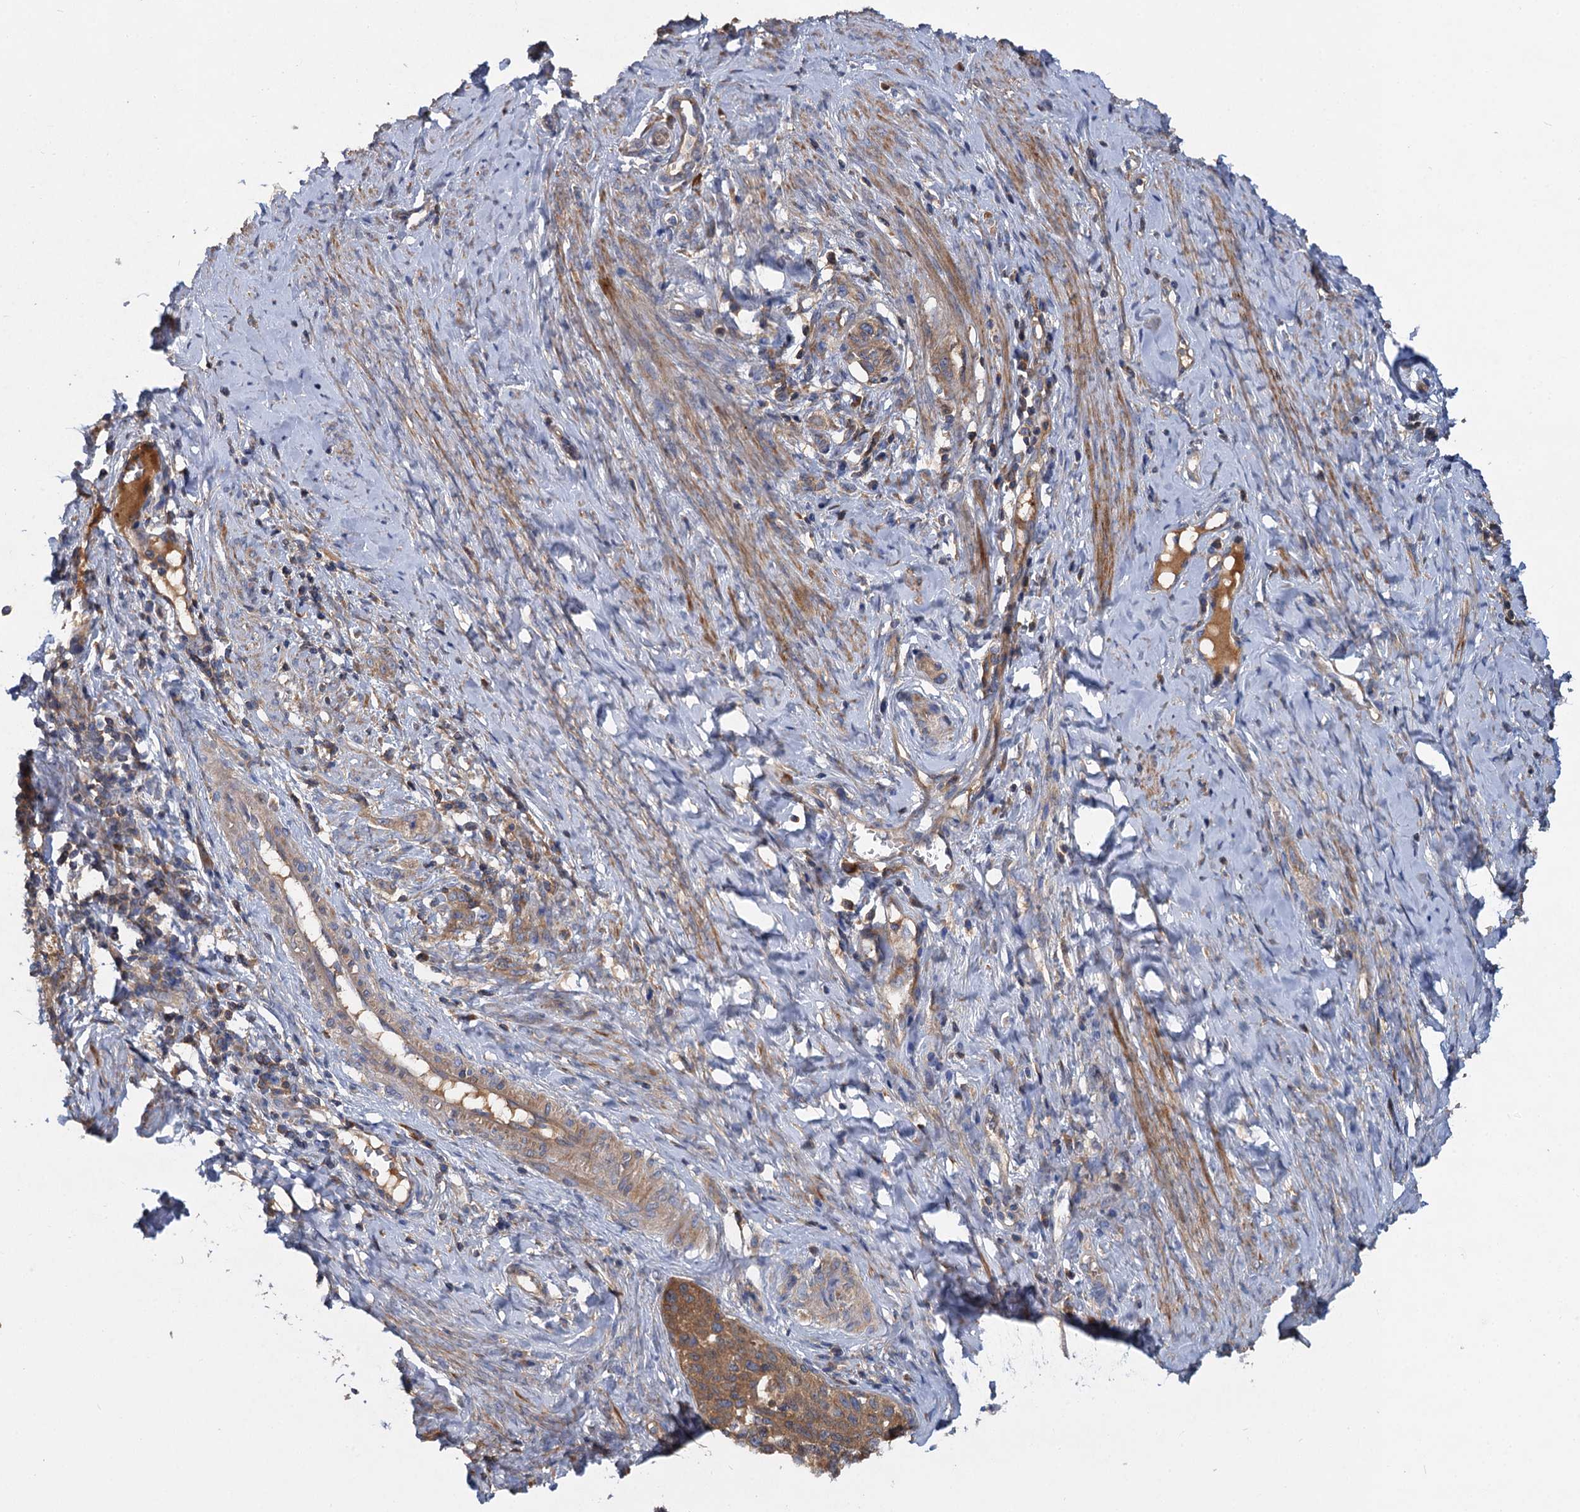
{"staining": {"intensity": "moderate", "quantity": "25%-75%", "location": "cytoplasmic/membranous"}, "tissue": "cervical cancer", "cell_type": "Tumor cells", "image_type": "cancer", "snomed": [{"axis": "morphology", "description": "Squamous cell carcinoma, NOS"}, {"axis": "morphology", "description": "Adenocarcinoma, NOS"}, {"axis": "topography", "description": "Cervix"}], "caption": "The image reveals a brown stain indicating the presence of a protein in the cytoplasmic/membranous of tumor cells in cervical cancer.", "gene": "ALKBH7", "patient": {"sex": "female", "age": 52}}